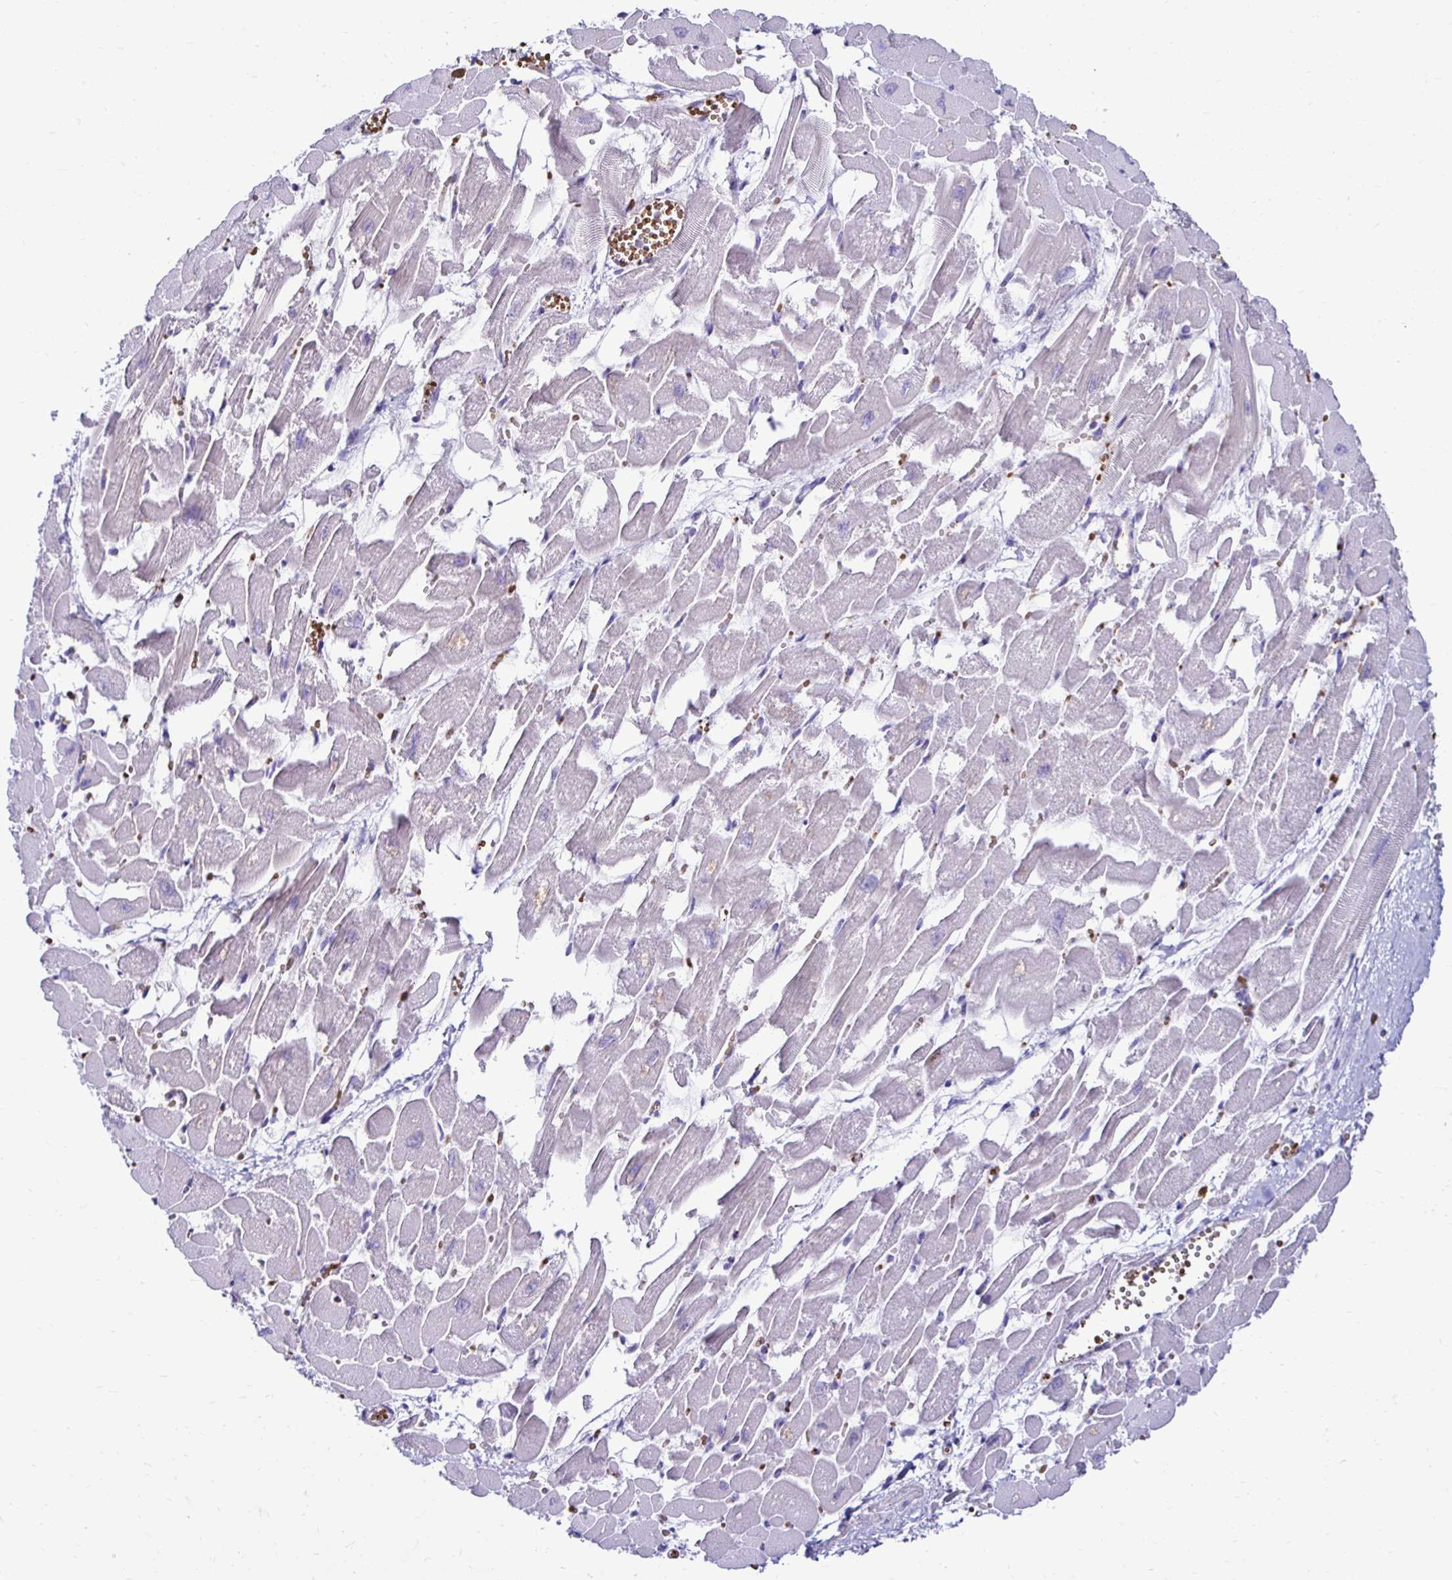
{"staining": {"intensity": "negative", "quantity": "none", "location": "none"}, "tissue": "heart muscle", "cell_type": "Cardiomyocytes", "image_type": "normal", "snomed": [{"axis": "morphology", "description": "Normal tissue, NOS"}, {"axis": "topography", "description": "Heart"}], "caption": "Immunohistochemistry (IHC) image of benign heart muscle: human heart muscle stained with DAB displays no significant protein staining in cardiomyocytes.", "gene": "RHBDL3", "patient": {"sex": "female", "age": 52}}